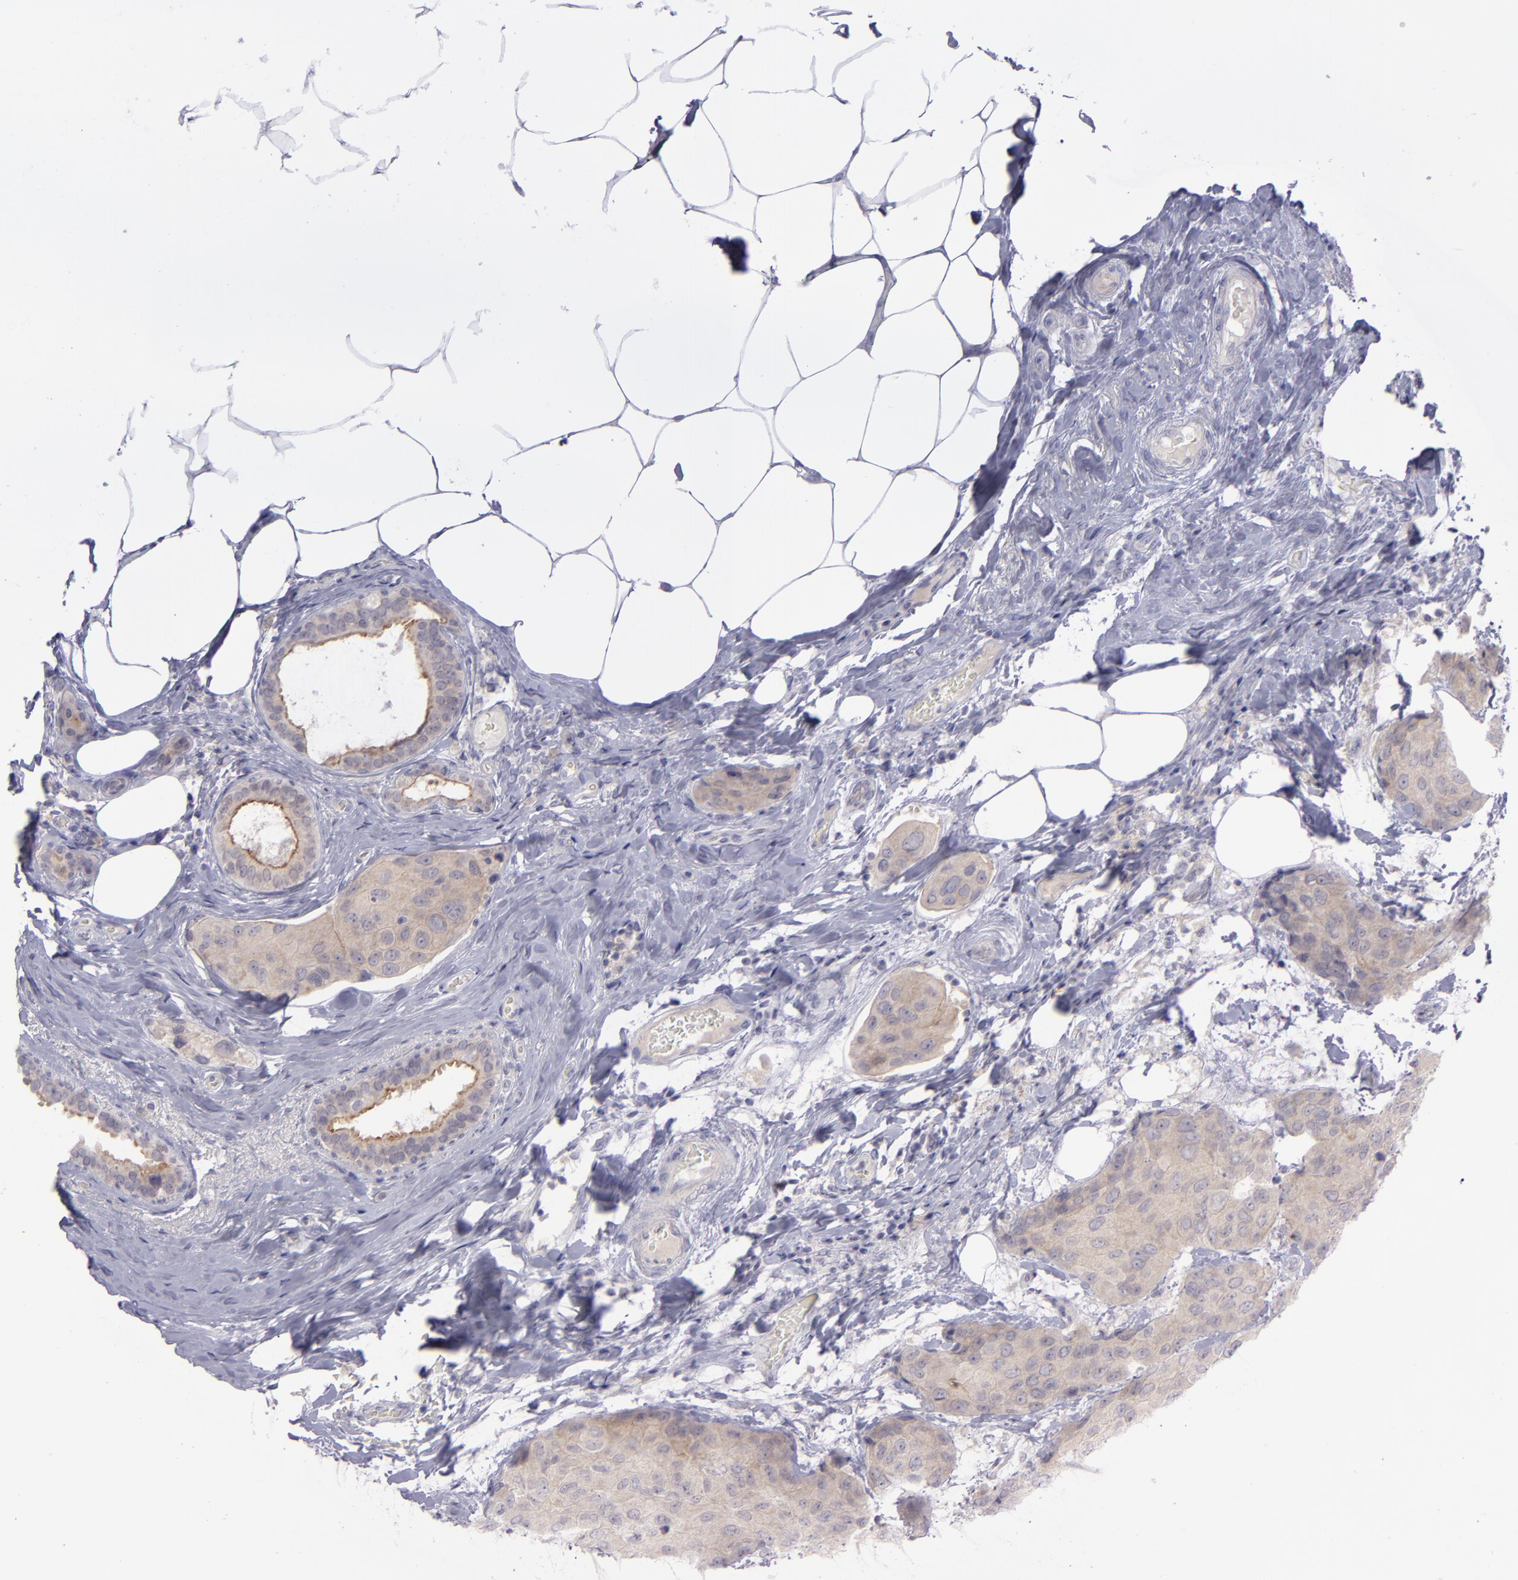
{"staining": {"intensity": "moderate", "quantity": ">75%", "location": "cytoplasmic/membranous"}, "tissue": "breast cancer", "cell_type": "Tumor cells", "image_type": "cancer", "snomed": [{"axis": "morphology", "description": "Duct carcinoma"}, {"axis": "topography", "description": "Breast"}], "caption": "Immunohistochemical staining of human breast cancer exhibits medium levels of moderate cytoplasmic/membranous positivity in approximately >75% of tumor cells. (DAB = brown stain, brightfield microscopy at high magnification).", "gene": "EVPL", "patient": {"sex": "female", "age": 68}}